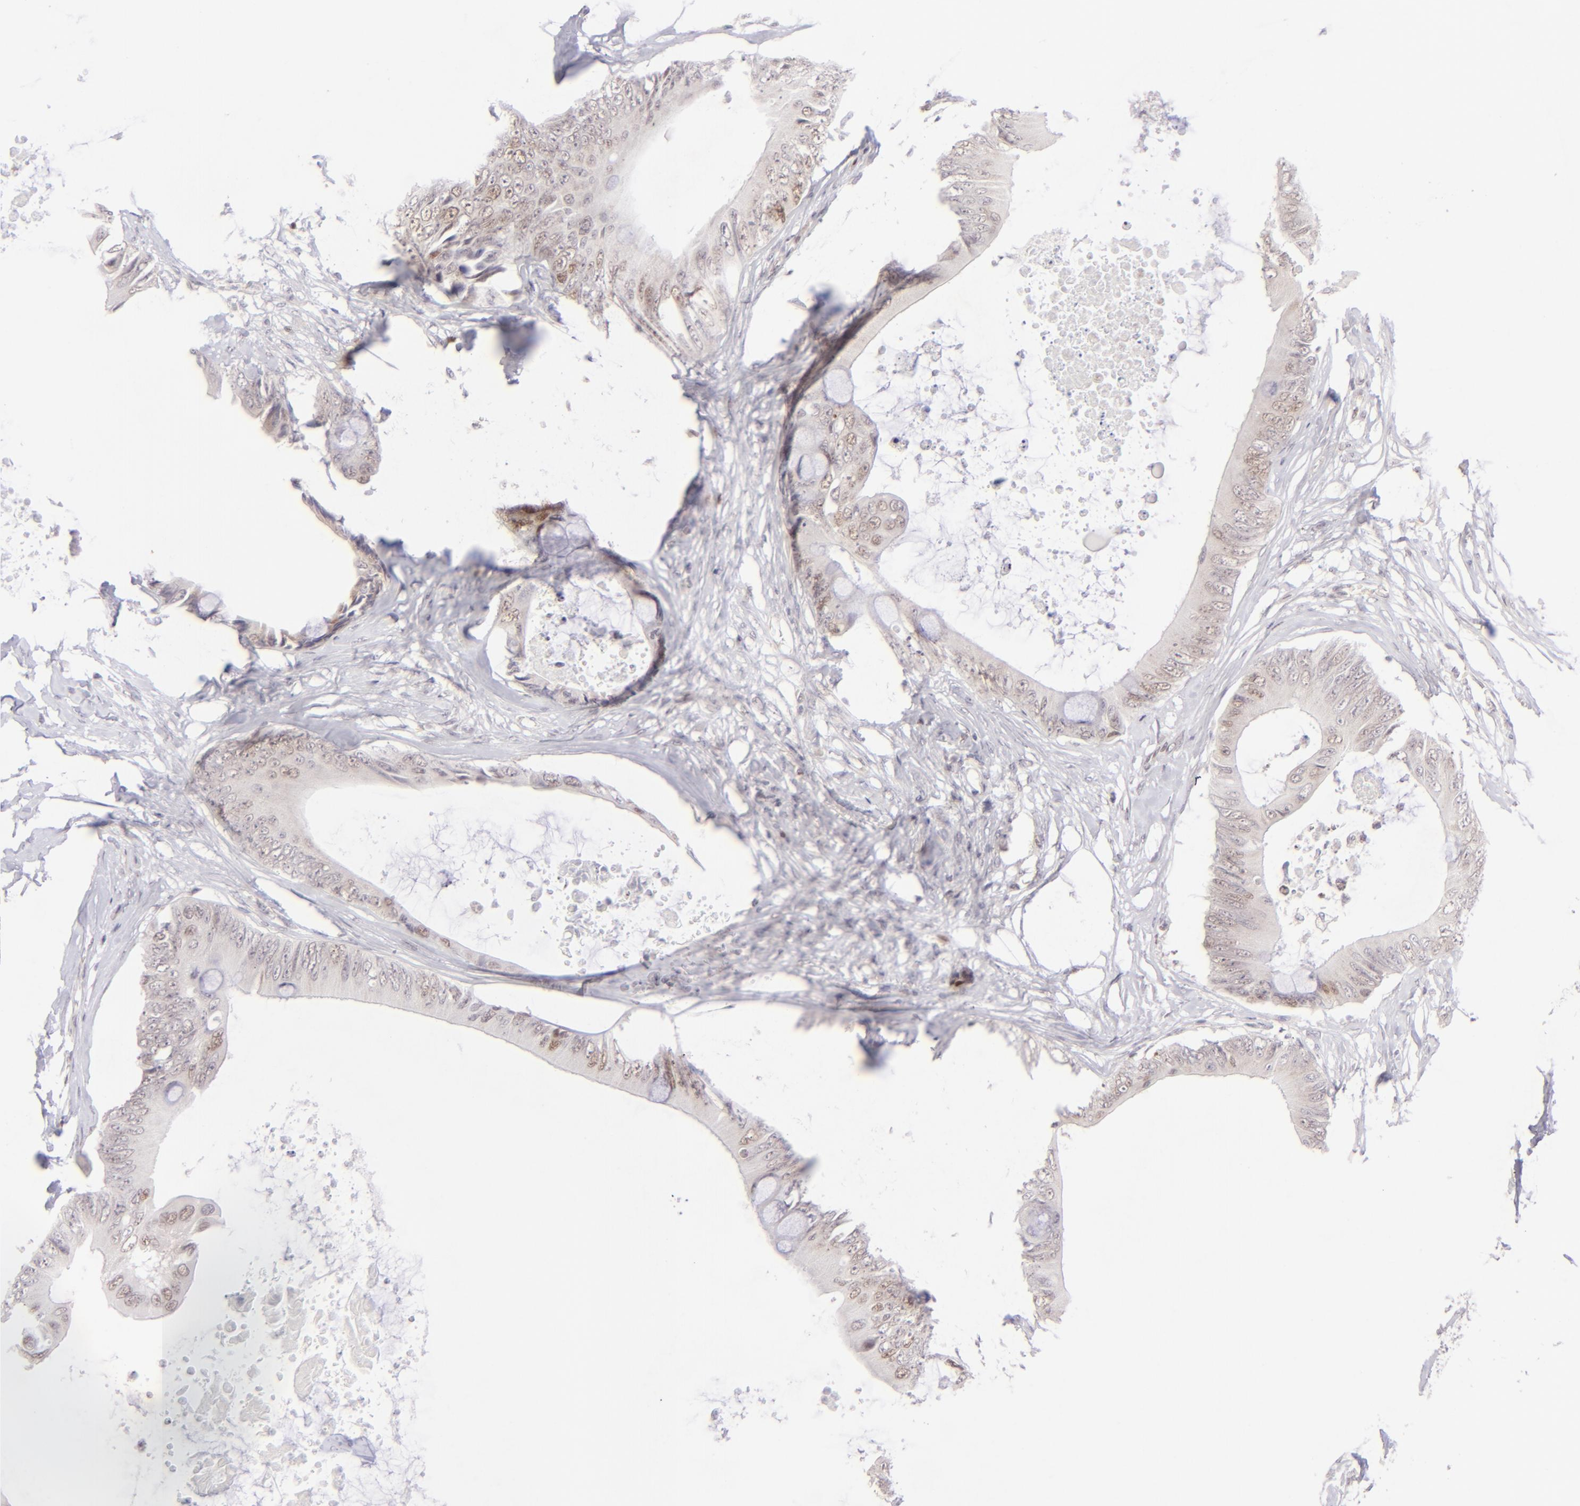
{"staining": {"intensity": "weak", "quantity": "25%-75%", "location": "nuclear"}, "tissue": "colorectal cancer", "cell_type": "Tumor cells", "image_type": "cancer", "snomed": [{"axis": "morphology", "description": "Normal tissue, NOS"}, {"axis": "morphology", "description": "Adenocarcinoma, NOS"}, {"axis": "topography", "description": "Rectum"}, {"axis": "topography", "description": "Peripheral nerve tissue"}], "caption": "This image displays adenocarcinoma (colorectal) stained with immunohistochemistry to label a protein in brown. The nuclear of tumor cells show weak positivity for the protein. Nuclei are counter-stained blue.", "gene": "POU2F1", "patient": {"sex": "female", "age": 77}}